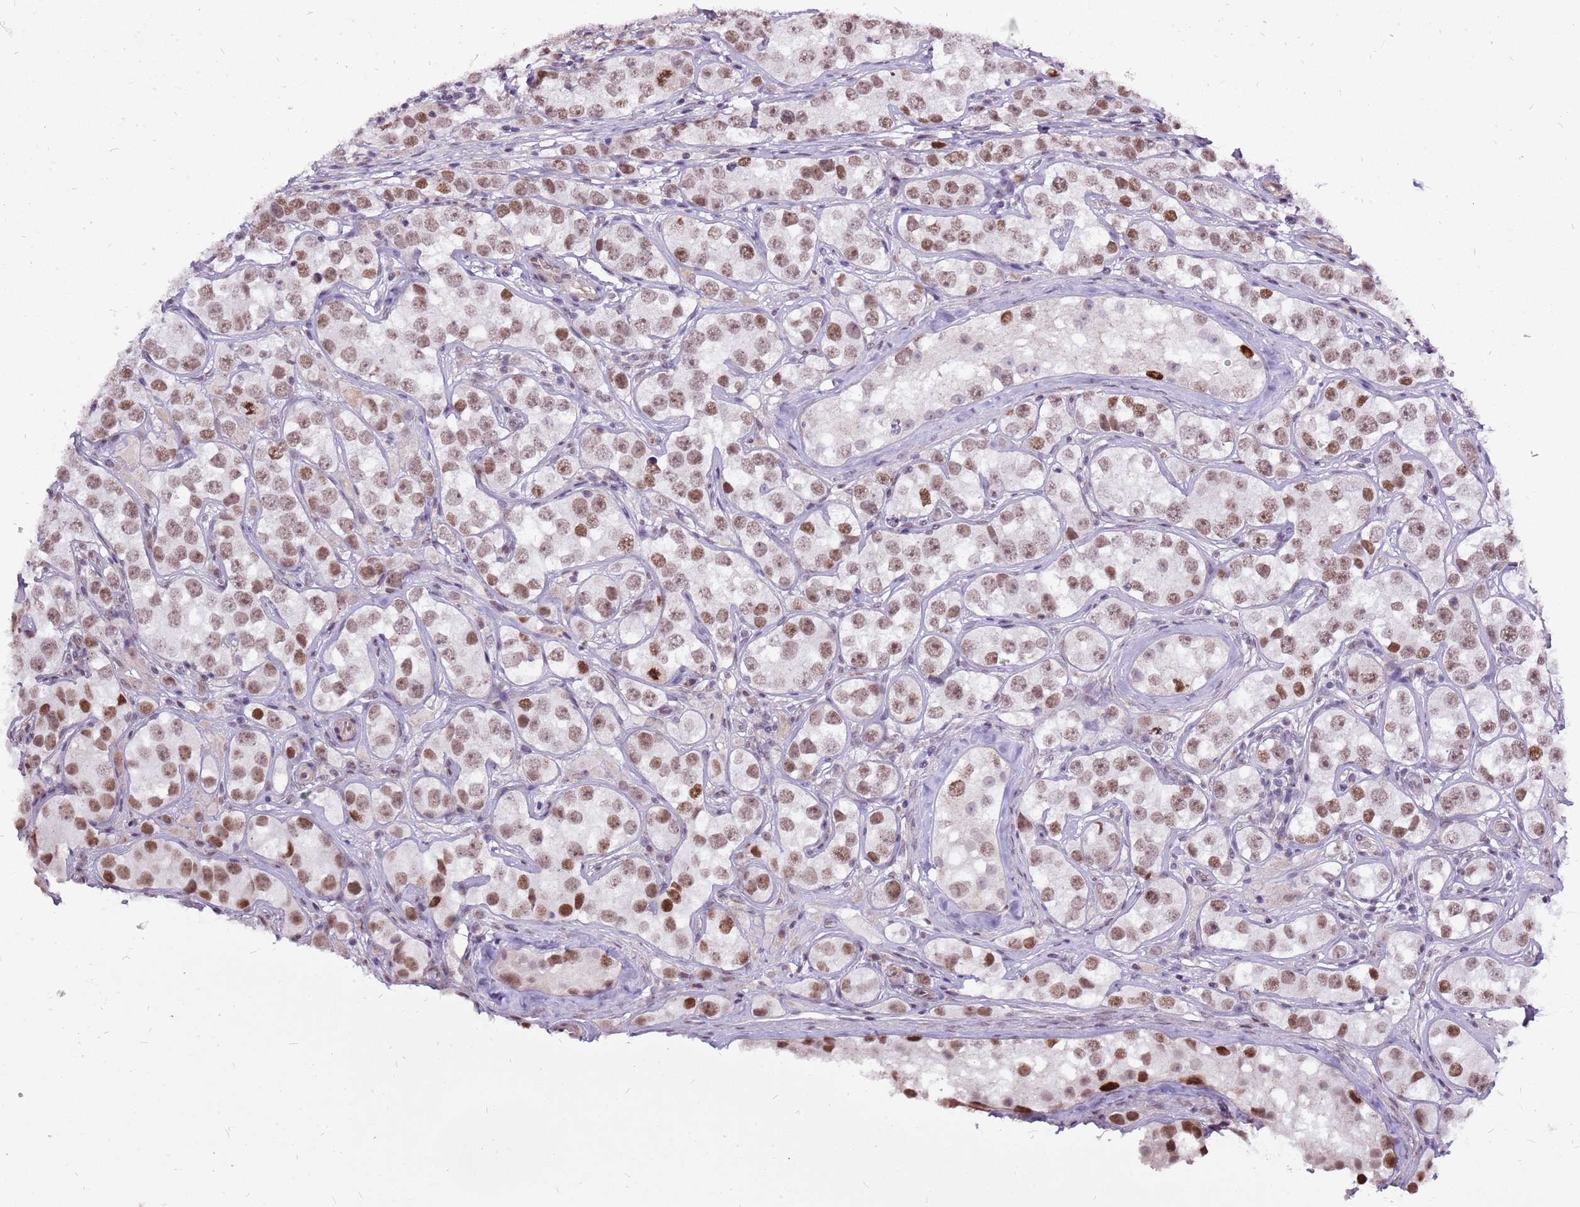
{"staining": {"intensity": "moderate", "quantity": ">75%", "location": "nuclear"}, "tissue": "testis cancer", "cell_type": "Tumor cells", "image_type": "cancer", "snomed": [{"axis": "morphology", "description": "Seminoma, NOS"}, {"axis": "topography", "description": "Testis"}], "caption": "There is medium levels of moderate nuclear staining in tumor cells of testis seminoma, as demonstrated by immunohistochemical staining (brown color).", "gene": "CCDC166", "patient": {"sex": "male", "age": 28}}